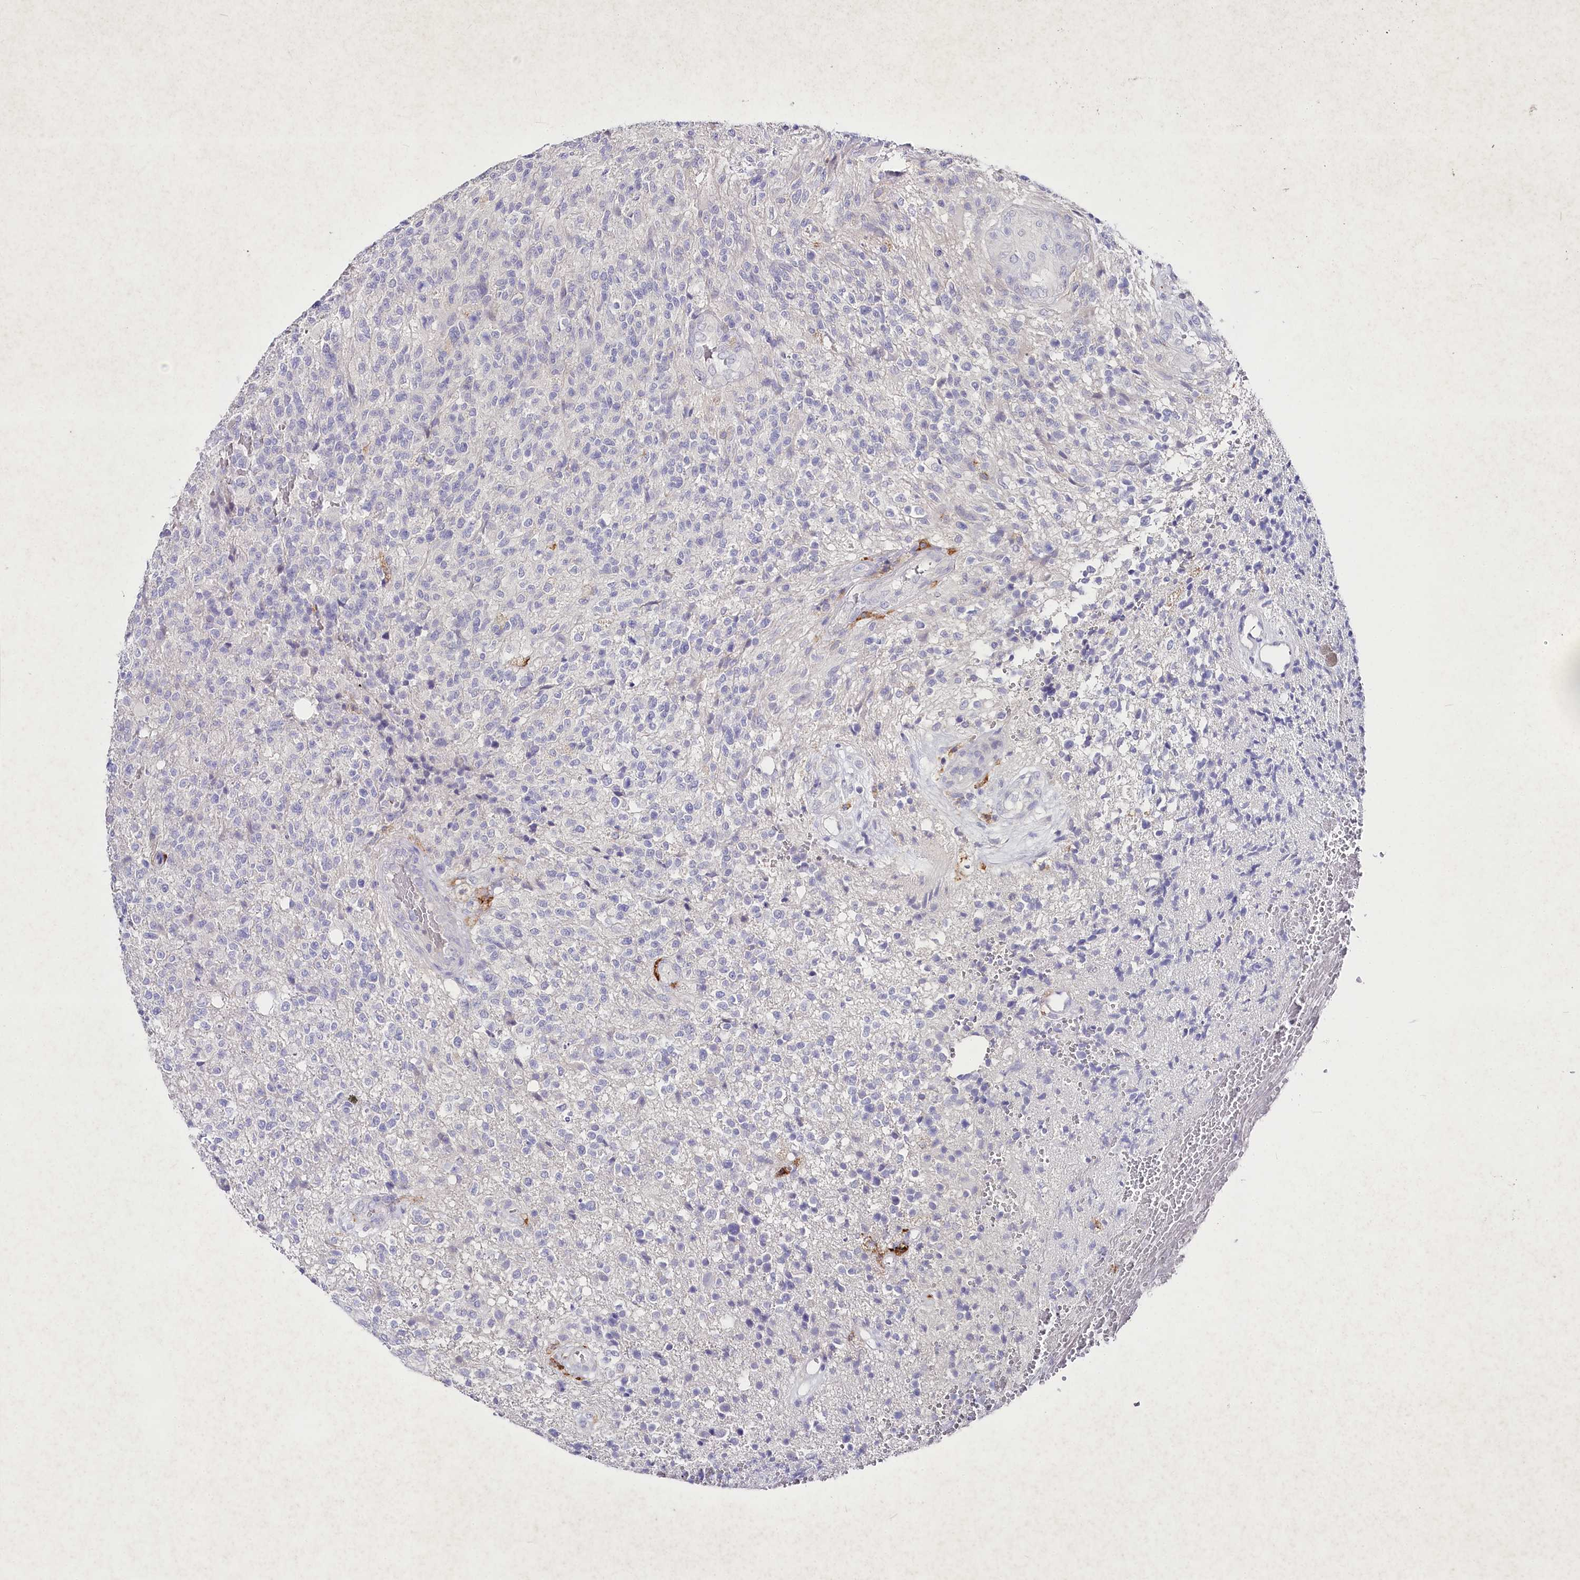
{"staining": {"intensity": "negative", "quantity": "none", "location": "none"}, "tissue": "glioma", "cell_type": "Tumor cells", "image_type": "cancer", "snomed": [{"axis": "morphology", "description": "Glioma, malignant, High grade"}, {"axis": "topography", "description": "Brain"}], "caption": "Immunohistochemical staining of human glioma demonstrates no significant positivity in tumor cells.", "gene": "CLEC4M", "patient": {"sex": "male", "age": 56}}